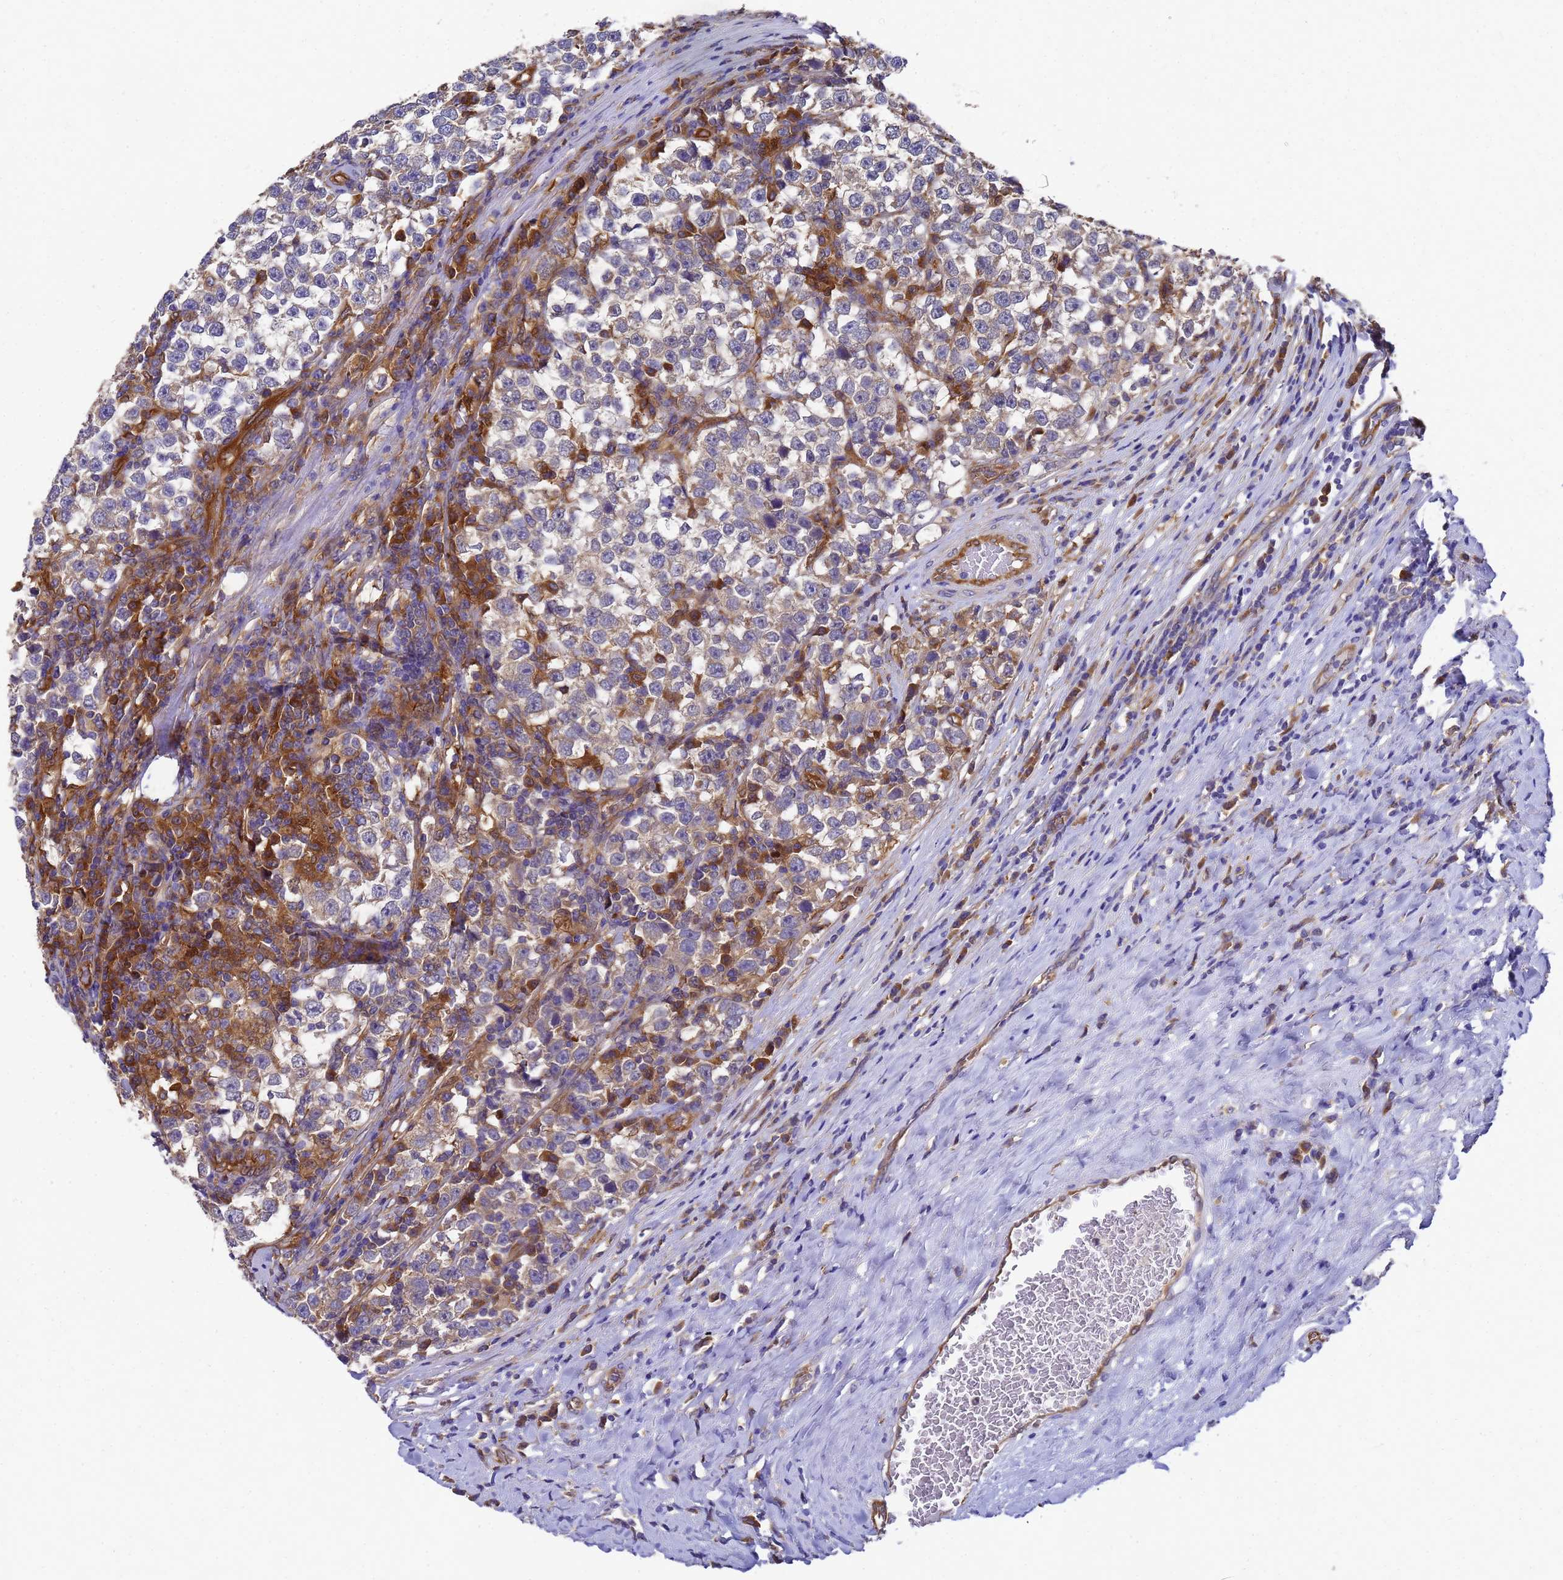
{"staining": {"intensity": "negative", "quantity": "none", "location": "none"}, "tissue": "testis cancer", "cell_type": "Tumor cells", "image_type": "cancer", "snomed": [{"axis": "morphology", "description": "Normal tissue, NOS"}, {"axis": "morphology", "description": "Seminoma, NOS"}, {"axis": "topography", "description": "Testis"}], "caption": "There is no significant positivity in tumor cells of testis cancer (seminoma).", "gene": "SLC35E2B", "patient": {"sex": "male", "age": 43}}